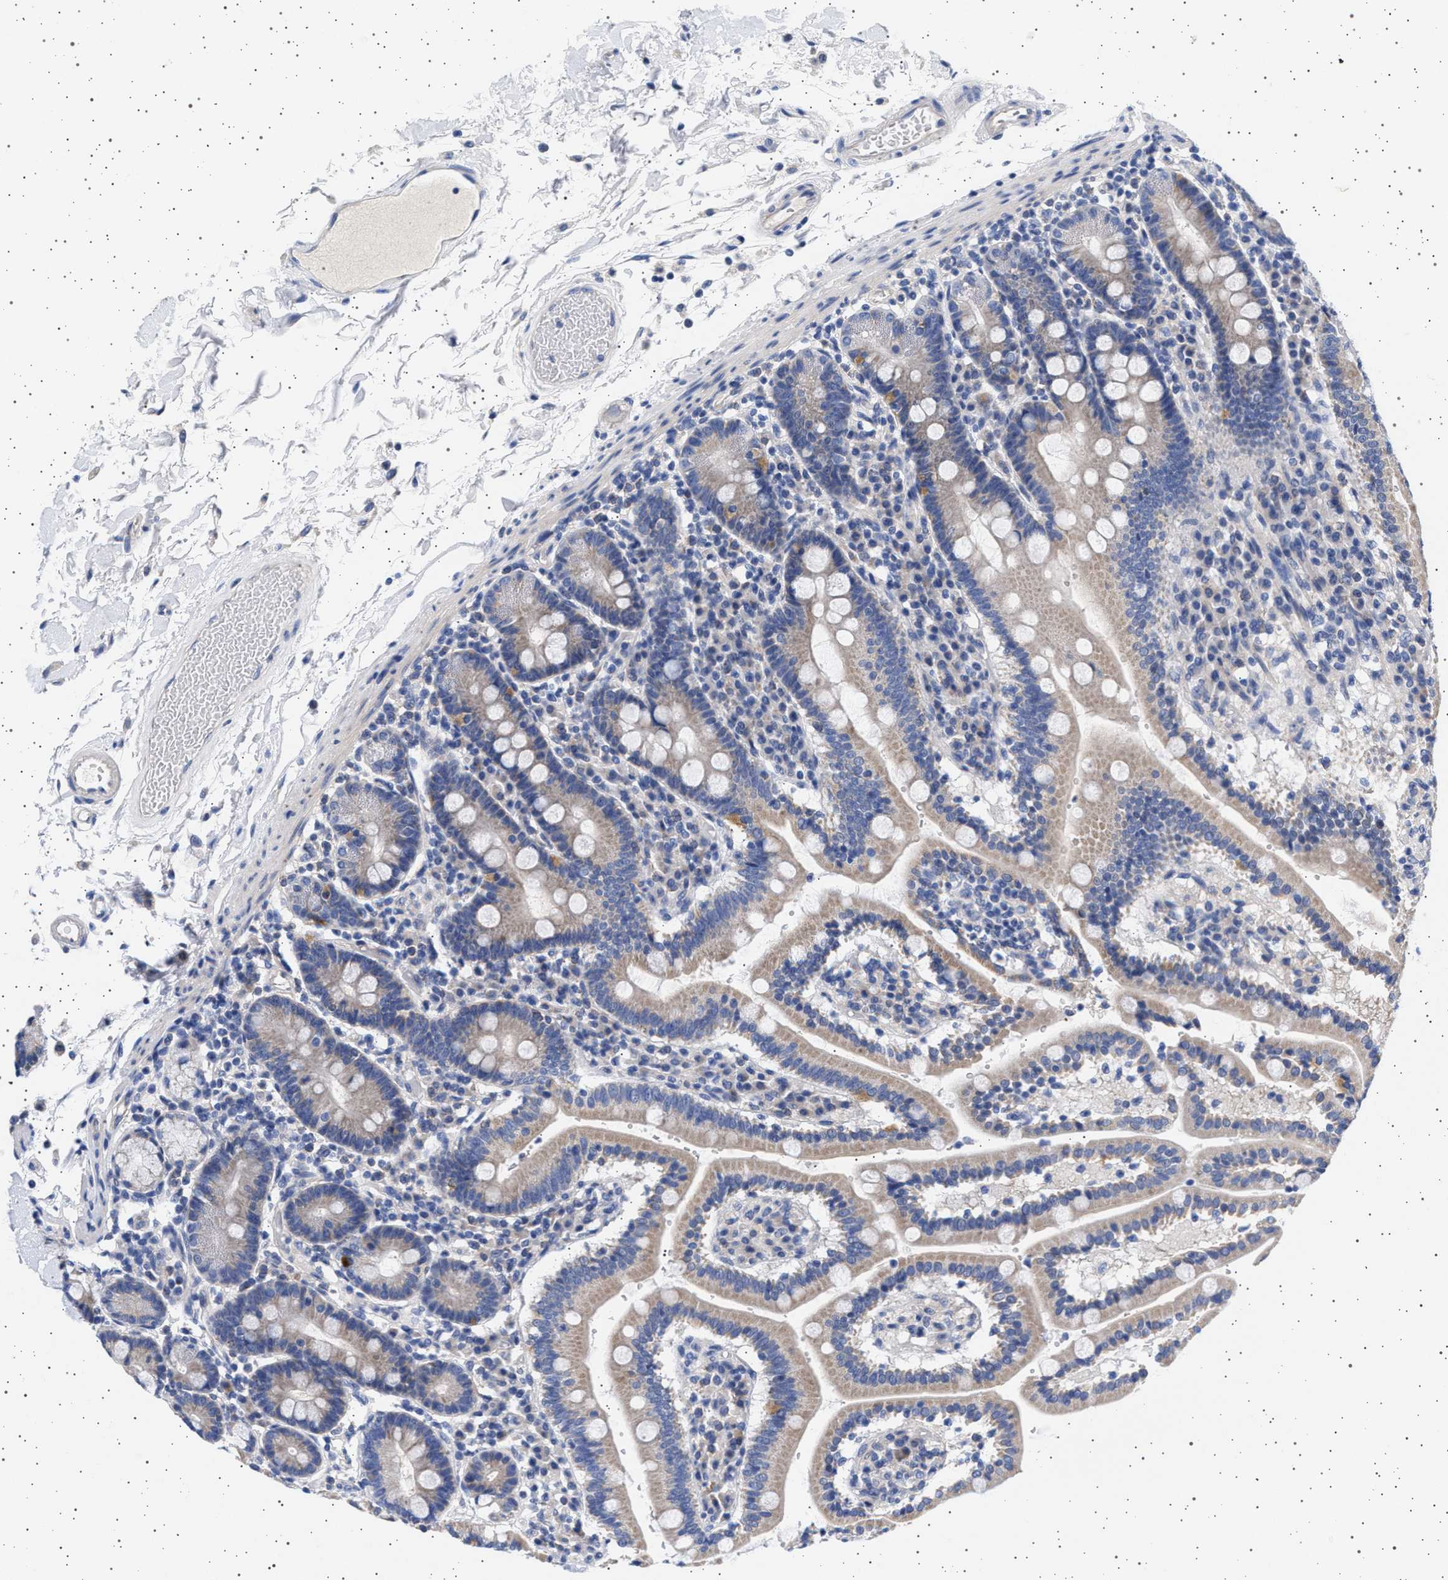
{"staining": {"intensity": "weak", "quantity": "25%-75%", "location": "cytoplasmic/membranous"}, "tissue": "duodenum", "cell_type": "Glandular cells", "image_type": "normal", "snomed": [{"axis": "morphology", "description": "Normal tissue, NOS"}, {"axis": "topography", "description": "Small intestine, NOS"}], "caption": "Immunohistochemistry (IHC) (DAB (3,3'-diaminobenzidine)) staining of normal duodenum exhibits weak cytoplasmic/membranous protein expression in approximately 25%-75% of glandular cells.", "gene": "TRMT10B", "patient": {"sex": "female", "age": 71}}